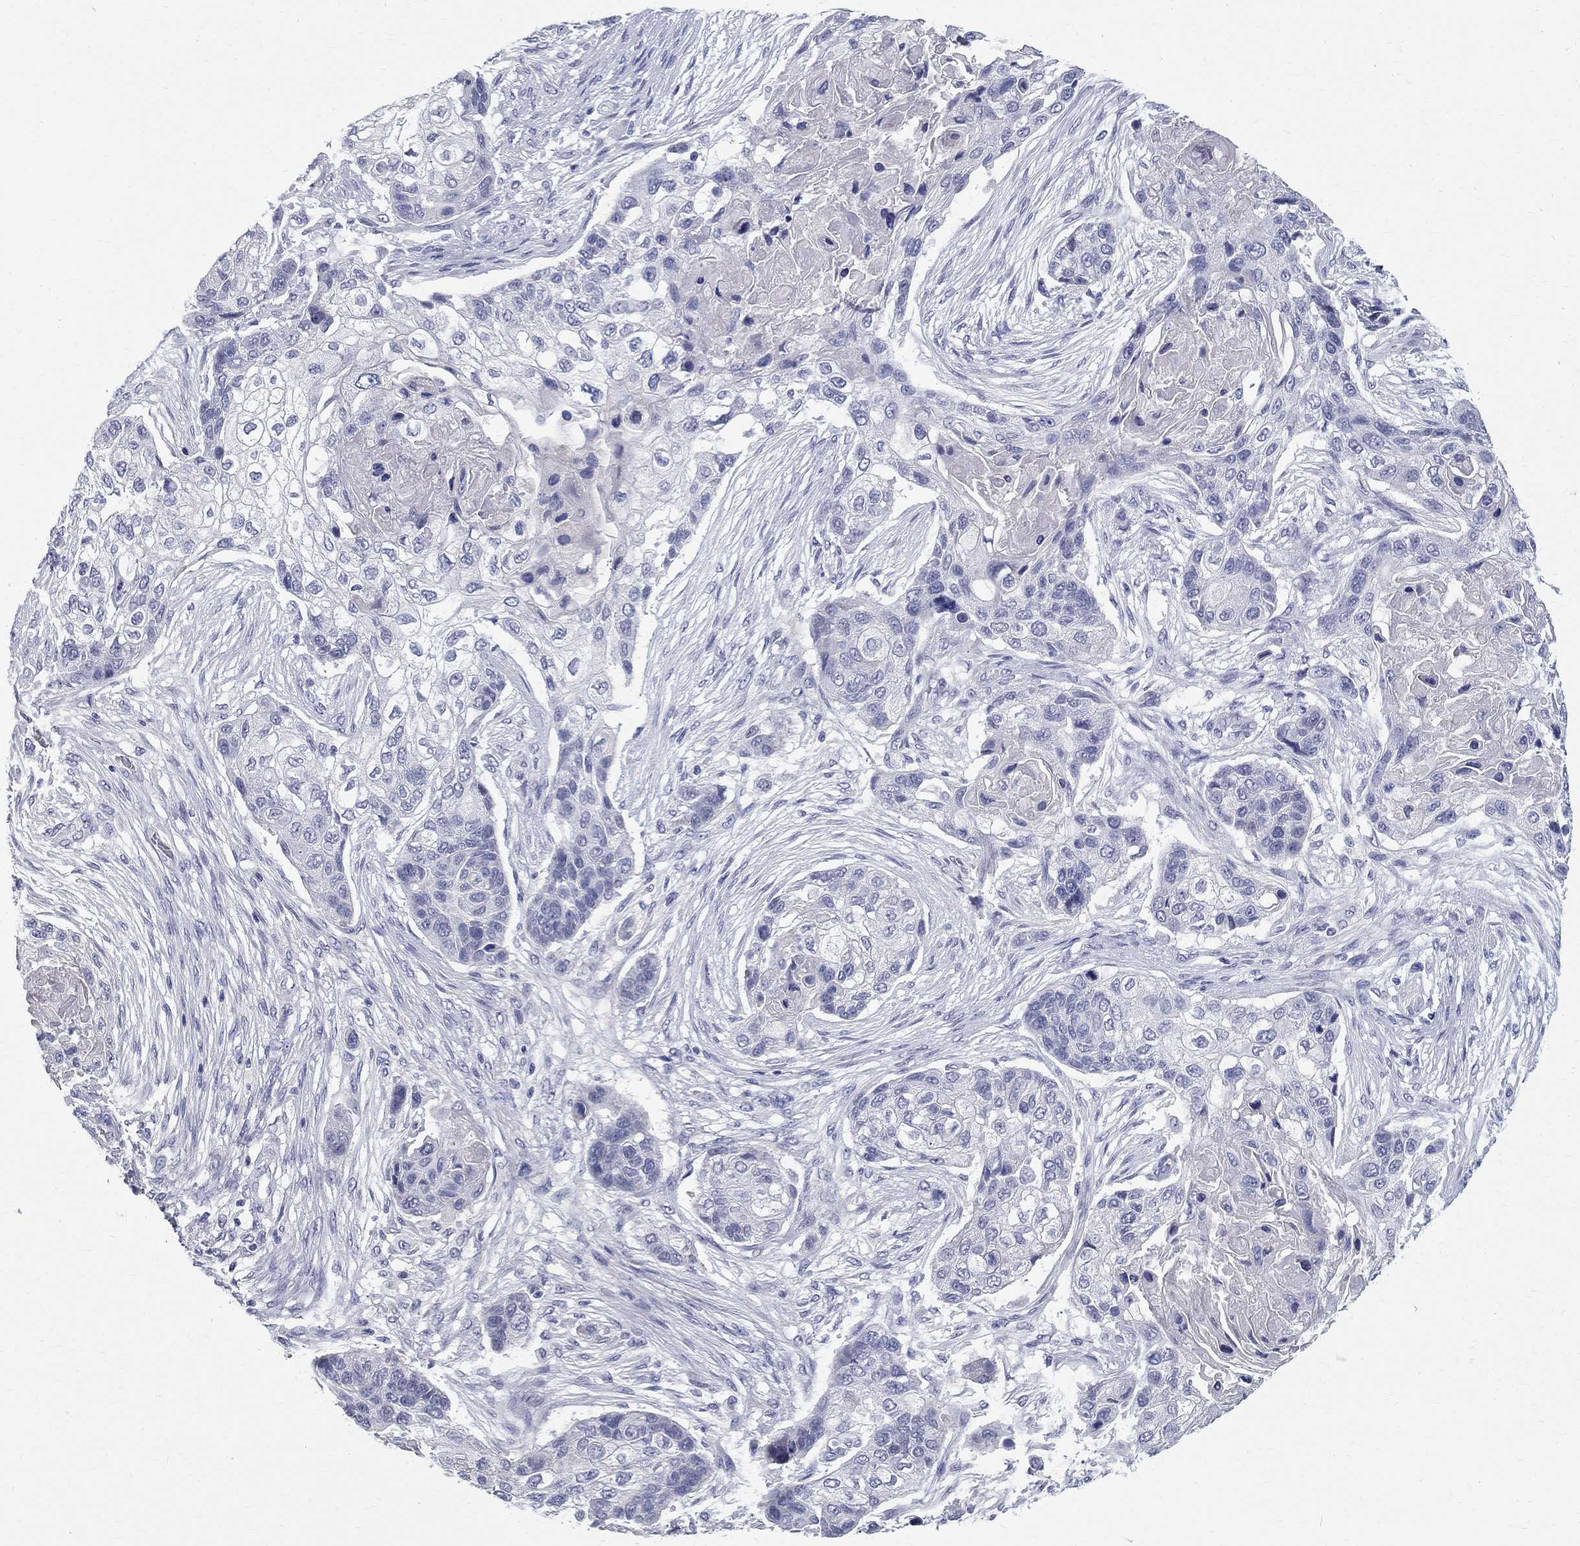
{"staining": {"intensity": "negative", "quantity": "none", "location": "none"}, "tissue": "lung cancer", "cell_type": "Tumor cells", "image_type": "cancer", "snomed": [{"axis": "morphology", "description": "Squamous cell carcinoma, NOS"}, {"axis": "topography", "description": "Lung"}], "caption": "Micrograph shows no significant protein expression in tumor cells of squamous cell carcinoma (lung).", "gene": "TGM4", "patient": {"sex": "male", "age": 69}}